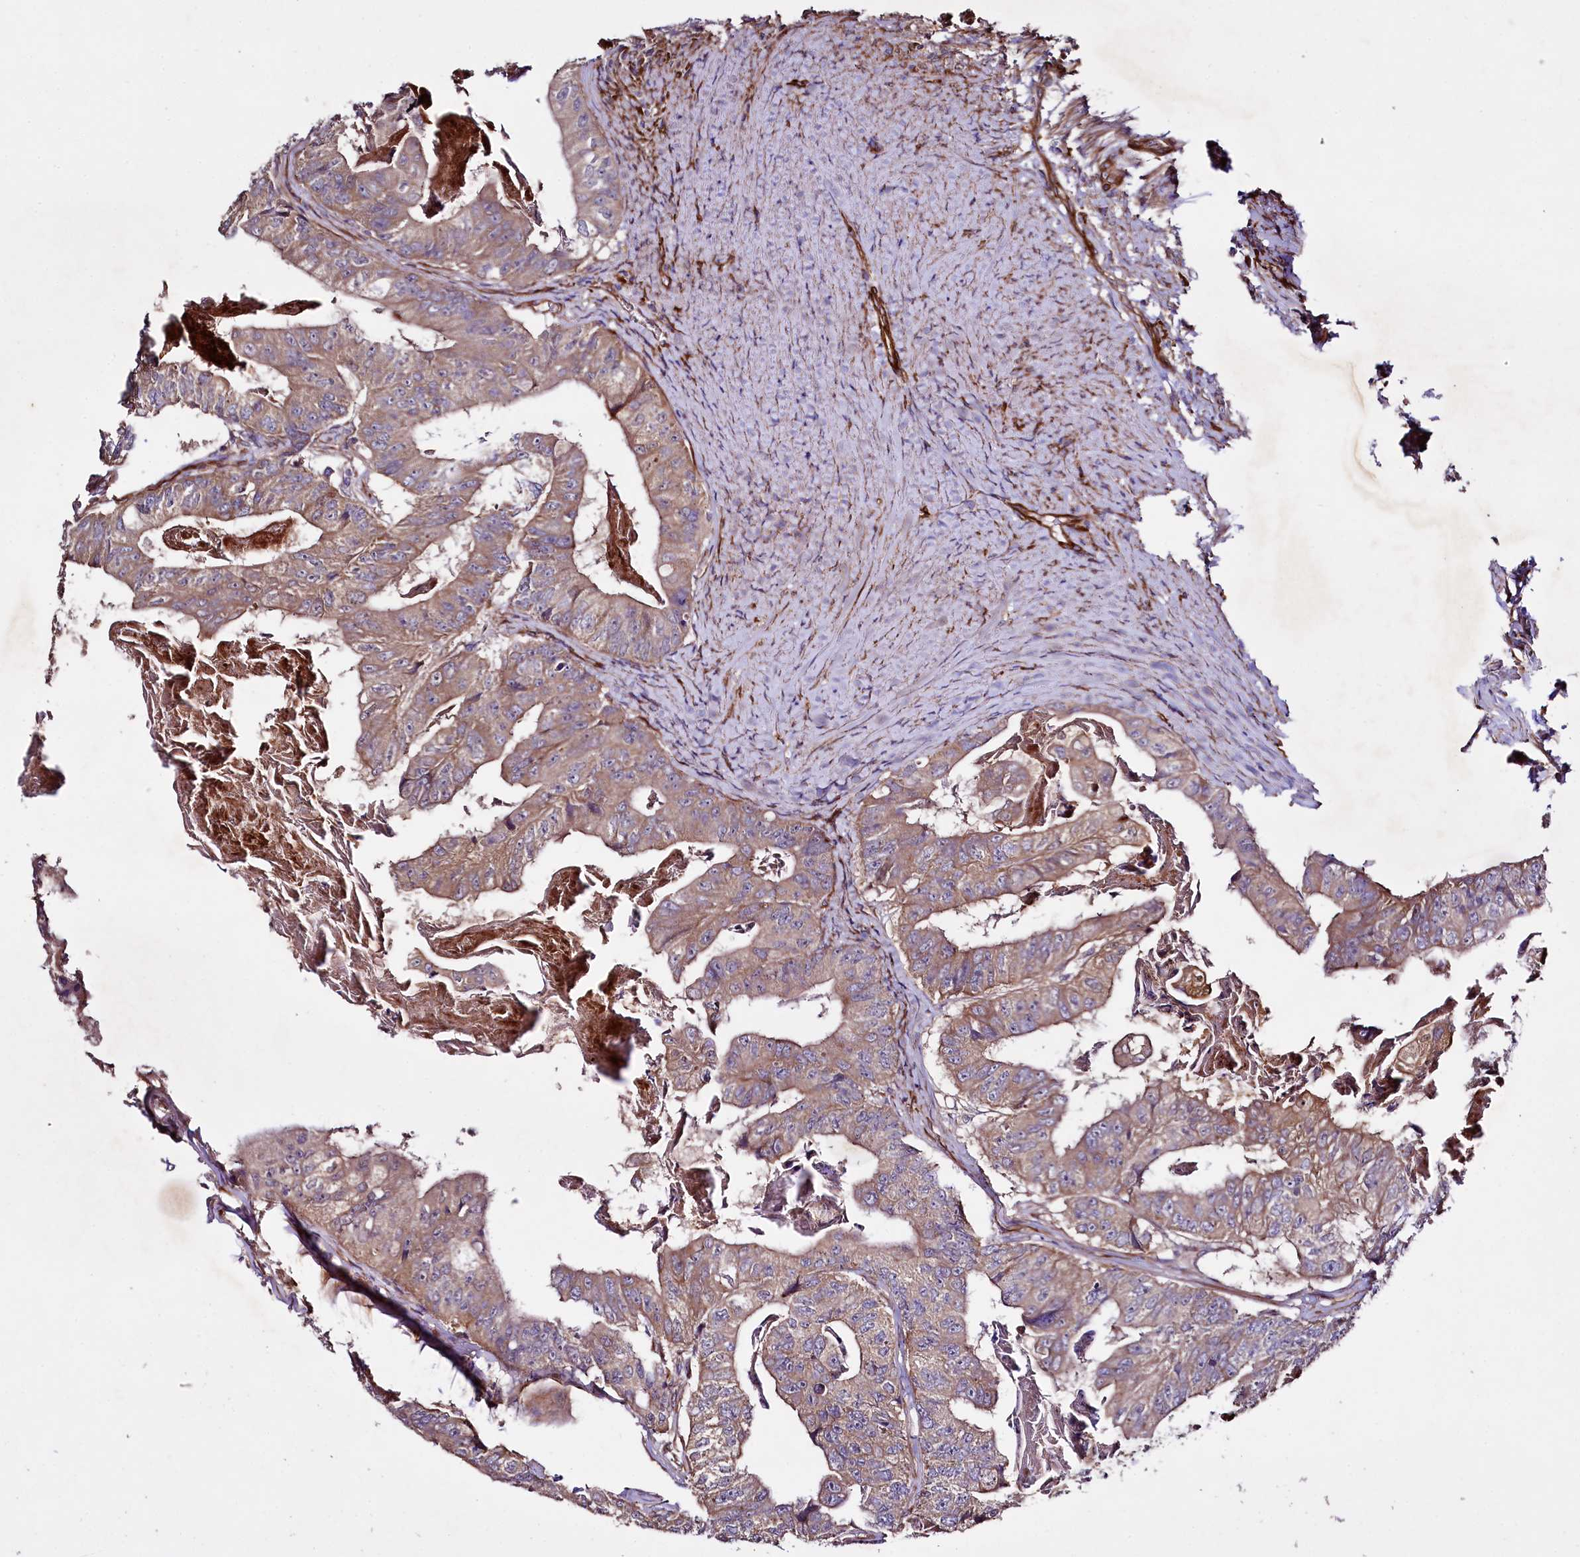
{"staining": {"intensity": "weak", "quantity": ">75%", "location": "cytoplasmic/membranous"}, "tissue": "colorectal cancer", "cell_type": "Tumor cells", "image_type": "cancer", "snomed": [{"axis": "morphology", "description": "Adenocarcinoma, NOS"}, {"axis": "topography", "description": "Colon"}], "caption": "DAB immunohistochemical staining of human colorectal cancer reveals weak cytoplasmic/membranous protein expression in approximately >75% of tumor cells.", "gene": "SPATS2", "patient": {"sex": "female", "age": 67}}